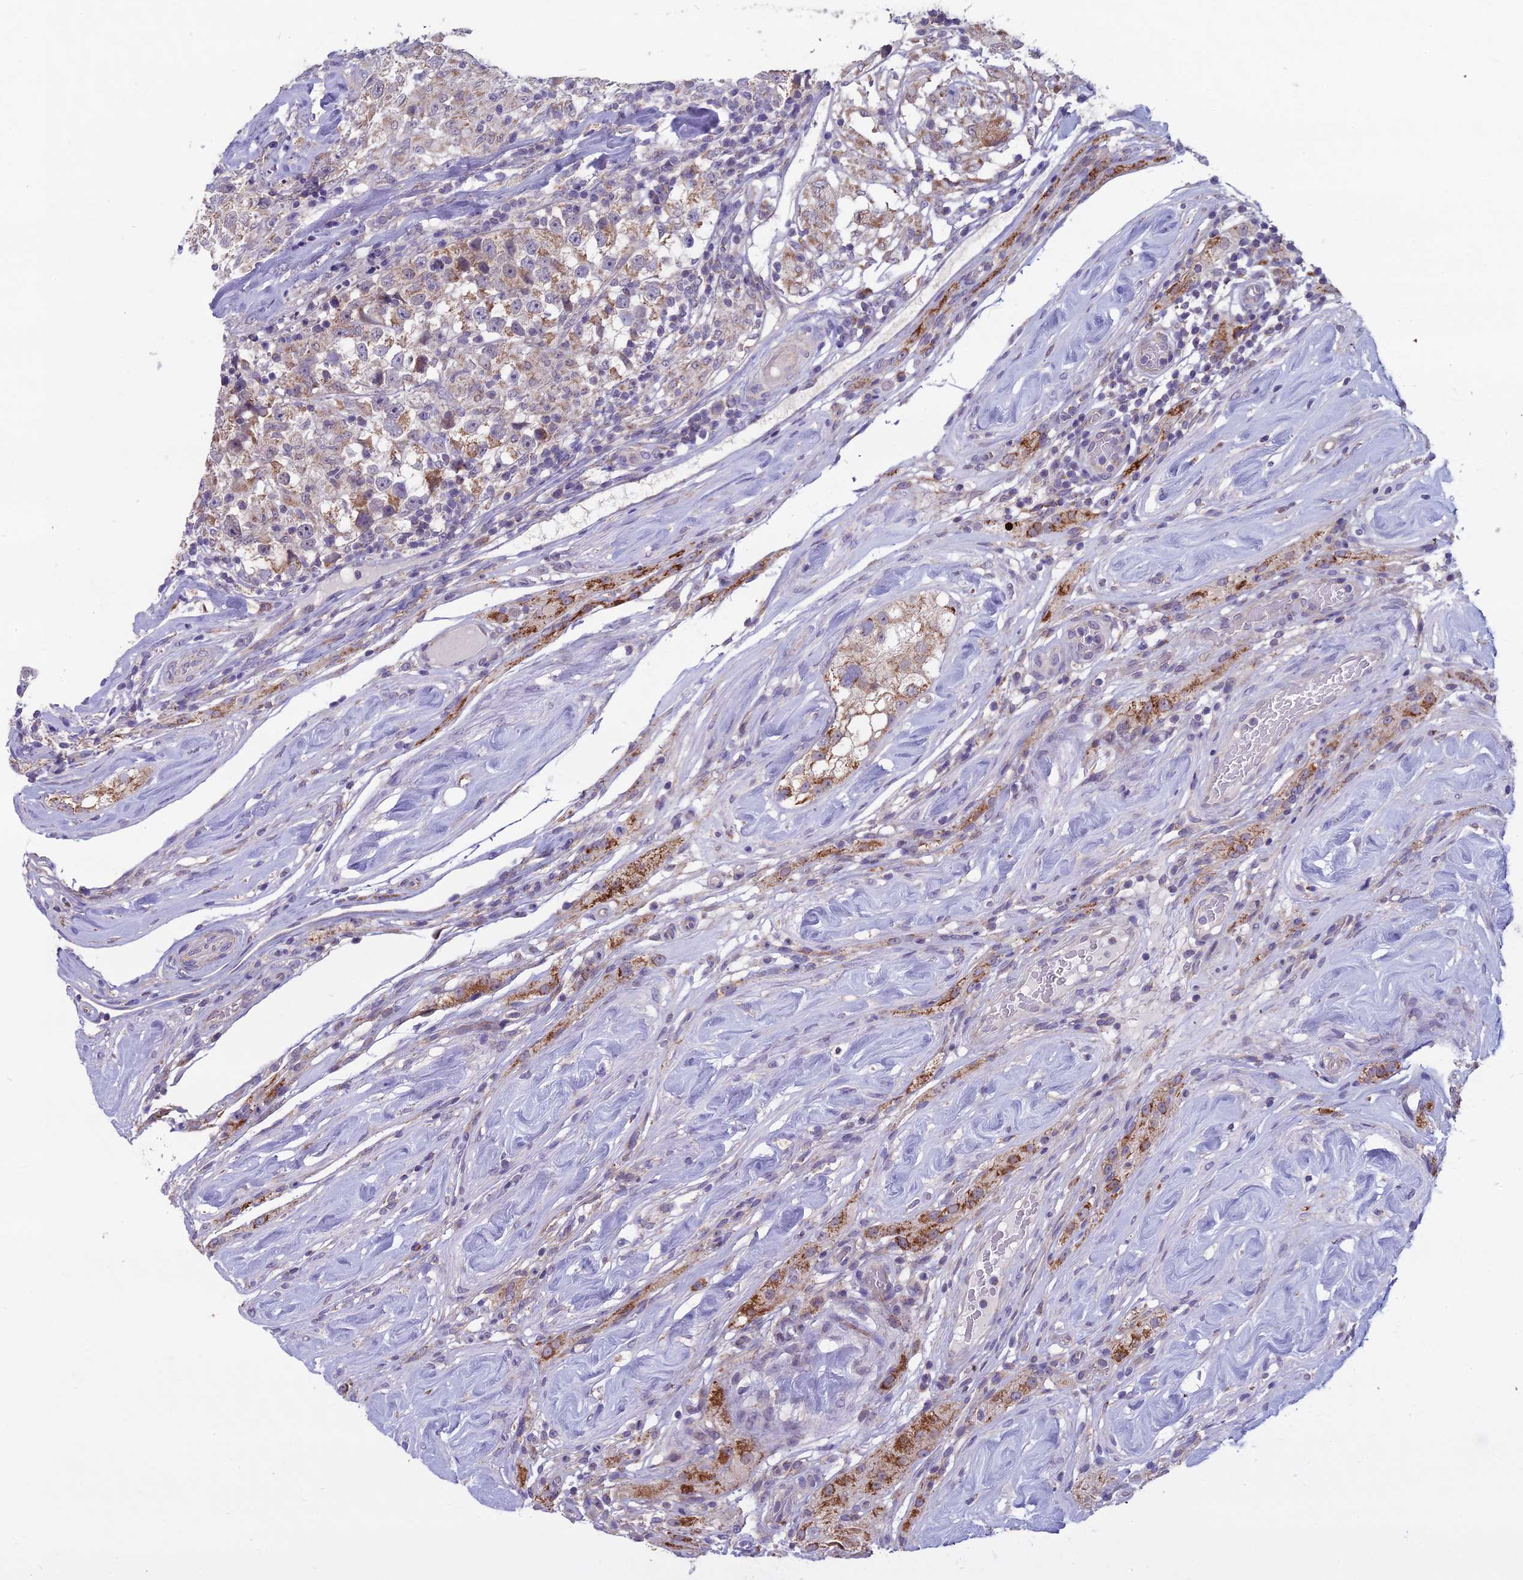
{"staining": {"intensity": "negative", "quantity": "none", "location": "none"}, "tissue": "testis cancer", "cell_type": "Tumor cells", "image_type": "cancer", "snomed": [{"axis": "morphology", "description": "Seminoma, NOS"}, {"axis": "topography", "description": "Testis"}], "caption": "Tumor cells are negative for protein expression in human testis cancer (seminoma).", "gene": "DUS2", "patient": {"sex": "male", "age": 46}}